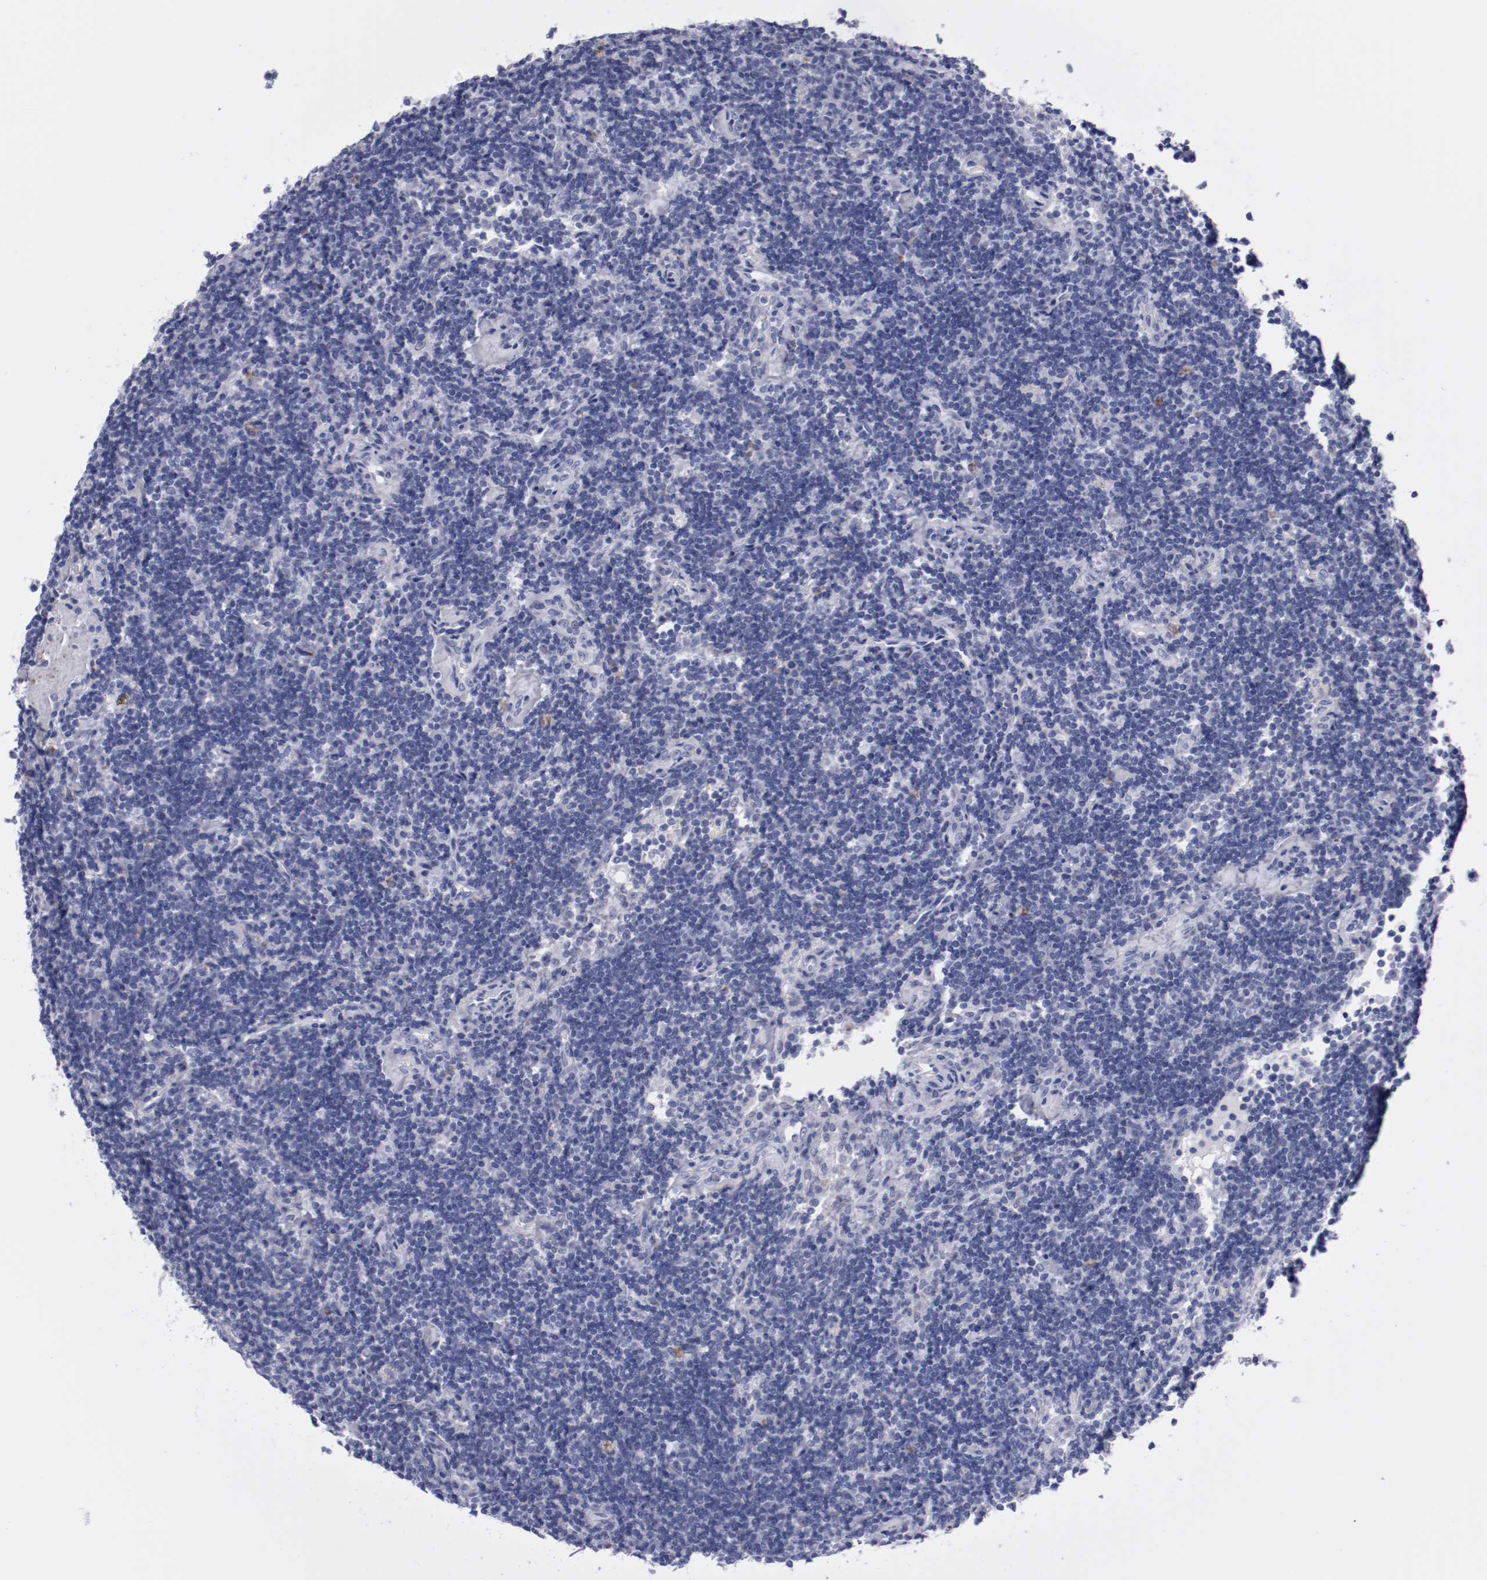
{"staining": {"intensity": "moderate", "quantity": "<25%", "location": "nuclear"}, "tissue": "lymphoma", "cell_type": "Tumor cells", "image_type": "cancer", "snomed": [{"axis": "morphology", "description": "Malignant lymphoma, non-Hodgkin's type, Low grade"}, {"axis": "topography", "description": "Lymph node"}], "caption": "Moderate nuclear protein positivity is seen in about <25% of tumor cells in malignant lymphoma, non-Hodgkin's type (low-grade). (DAB (3,3'-diaminobenzidine) IHC with brightfield microscopy, high magnification).", "gene": "HNF1B", "patient": {"sex": "male", "age": 70}}